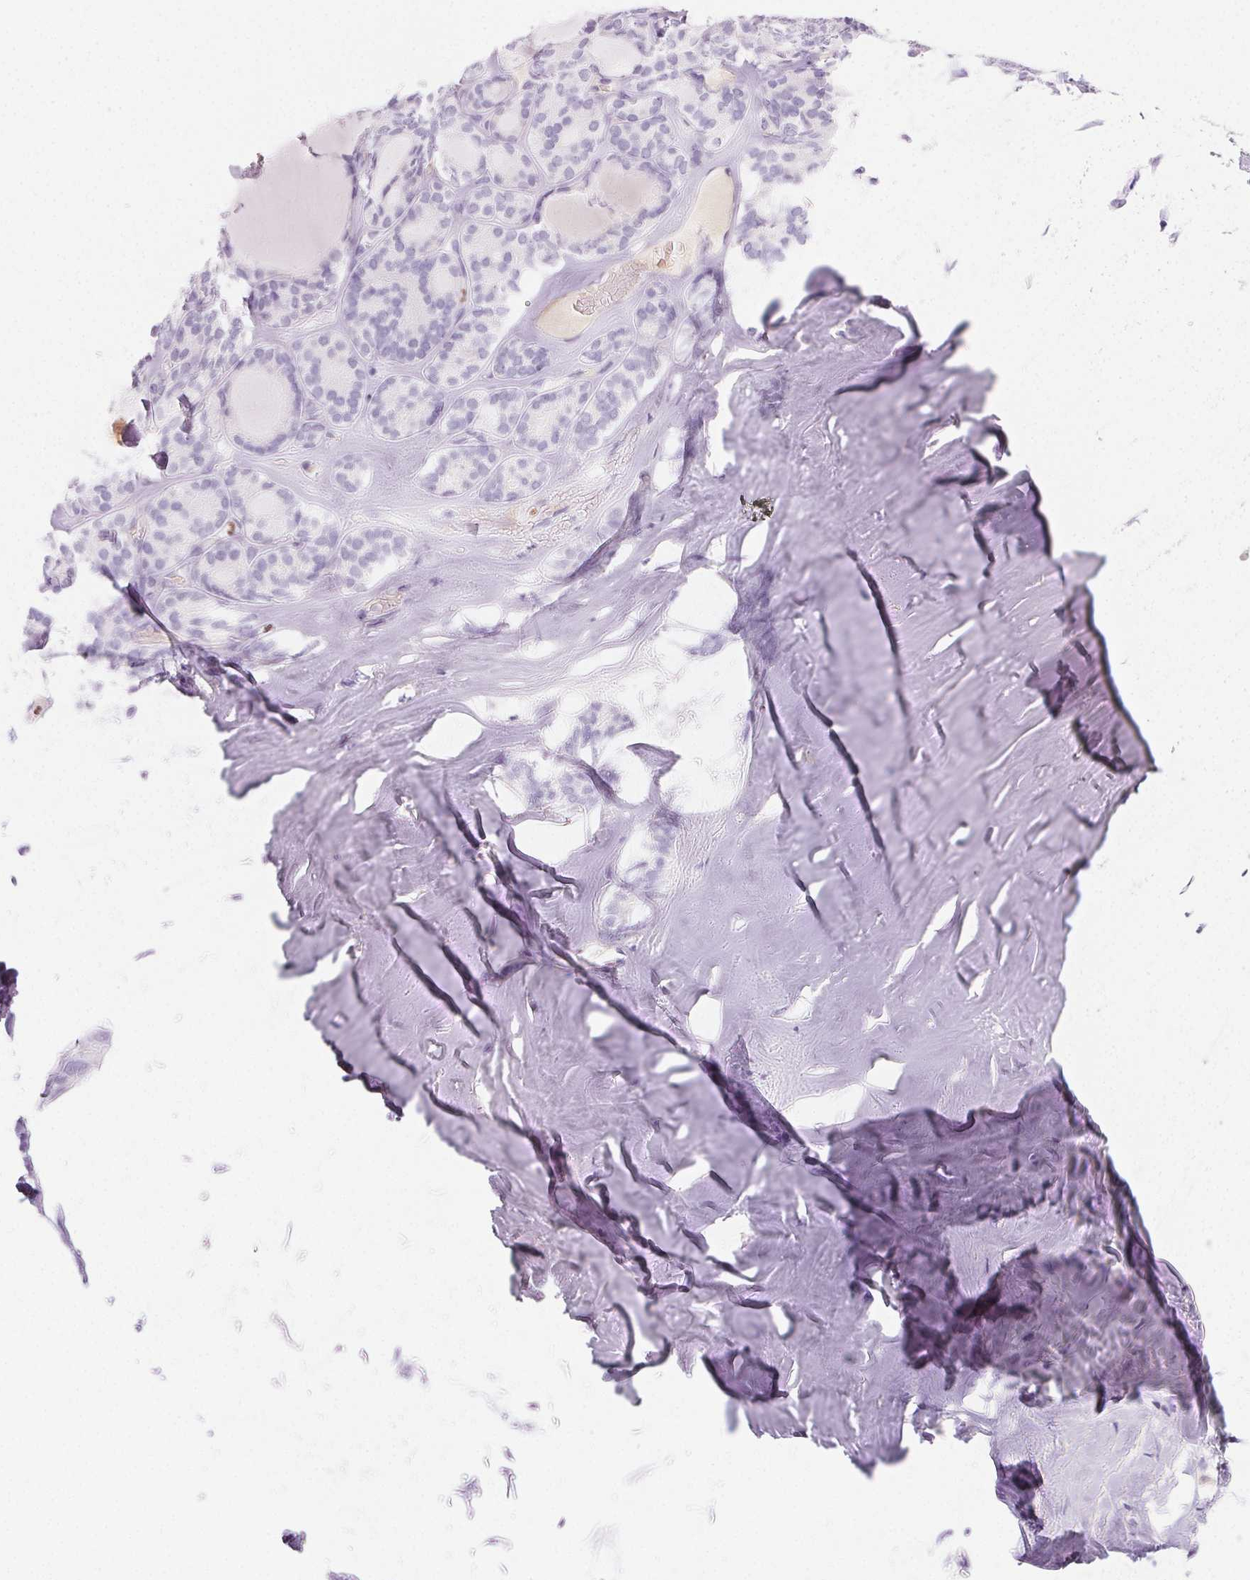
{"staining": {"intensity": "negative", "quantity": "none", "location": "none"}, "tissue": "thyroid cancer", "cell_type": "Tumor cells", "image_type": "cancer", "snomed": [{"axis": "morphology", "description": "Follicular adenoma carcinoma, NOS"}, {"axis": "topography", "description": "Thyroid gland"}], "caption": "Tumor cells are negative for brown protein staining in thyroid follicular adenoma carcinoma.", "gene": "PADI4", "patient": {"sex": "male", "age": 74}}